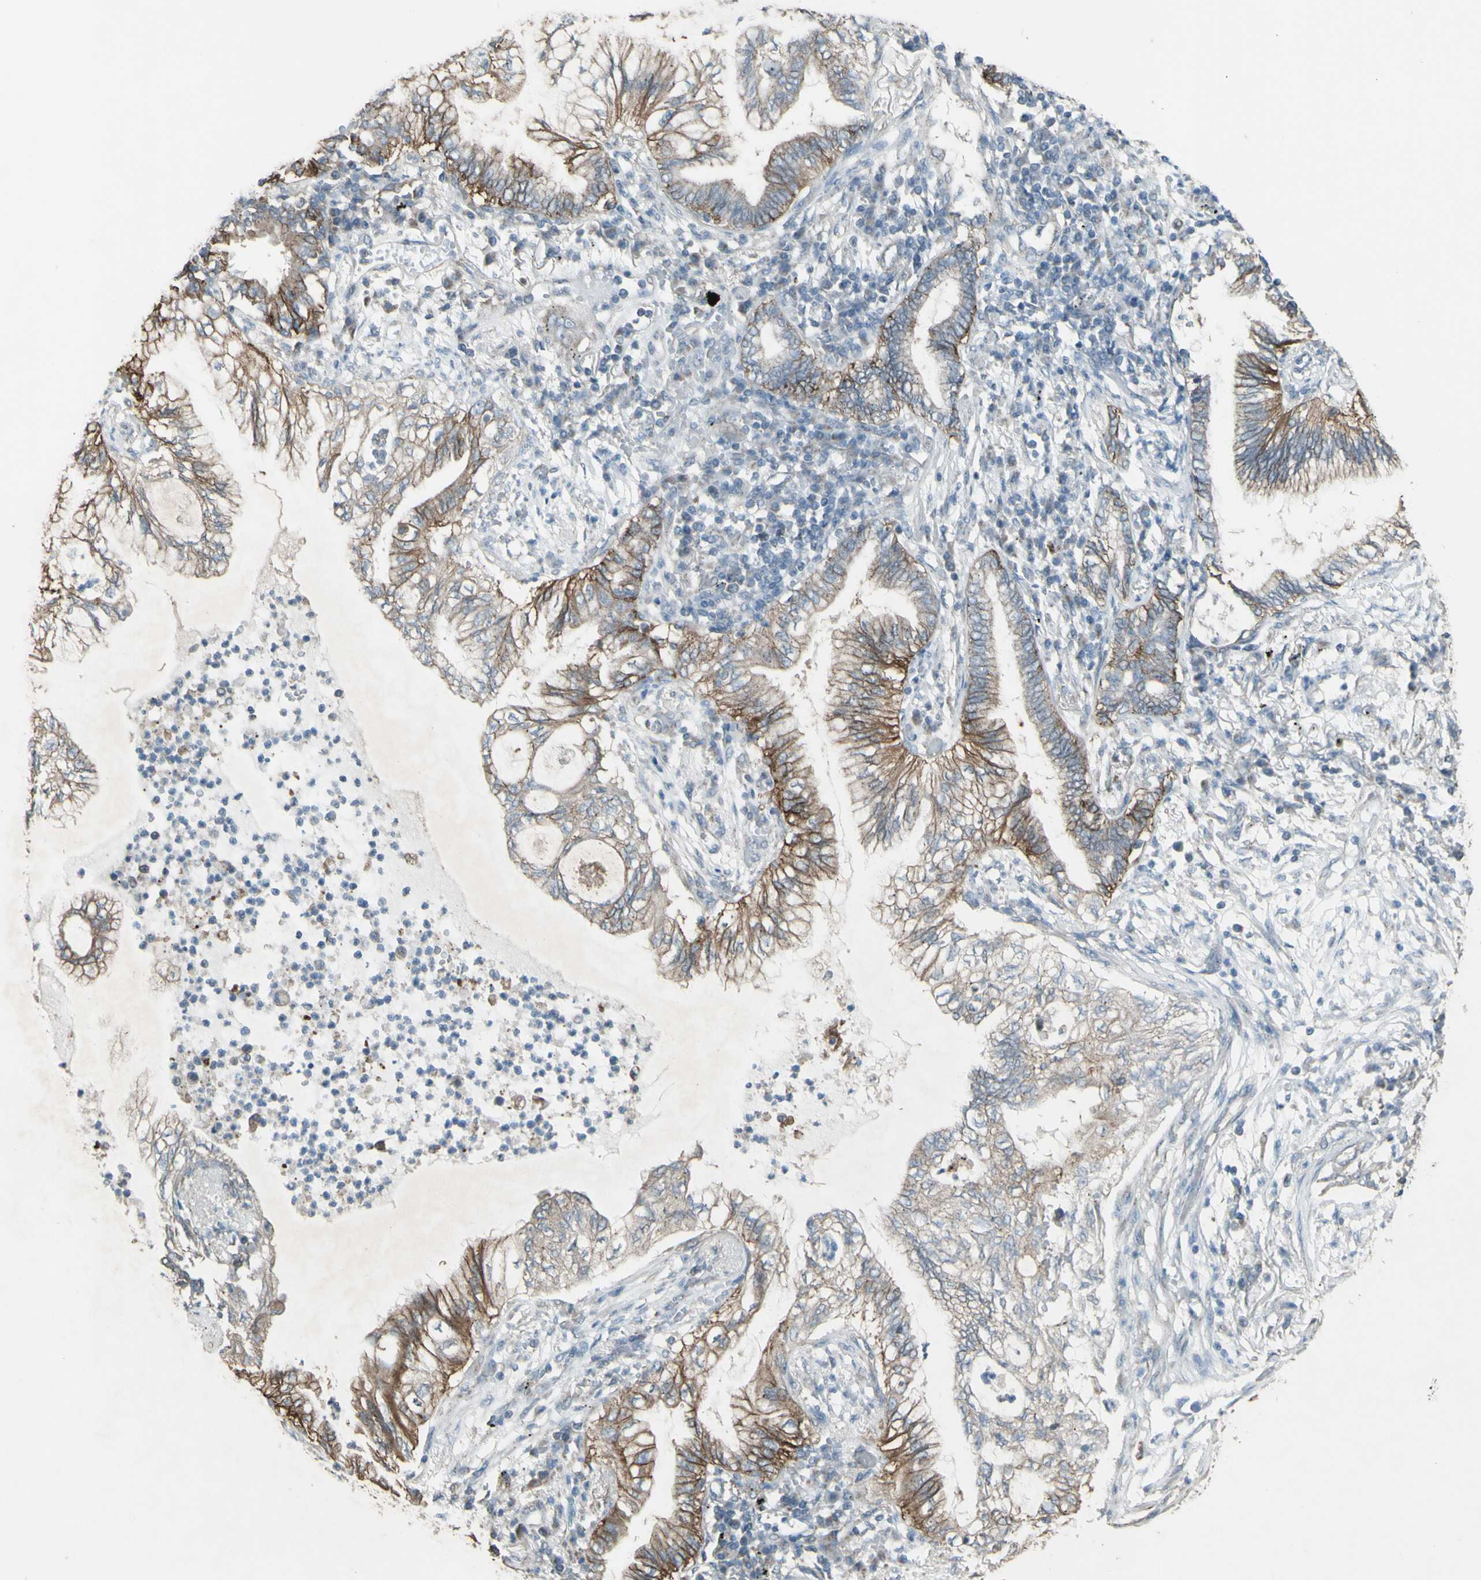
{"staining": {"intensity": "moderate", "quantity": ">75%", "location": "cytoplasmic/membranous"}, "tissue": "lung cancer", "cell_type": "Tumor cells", "image_type": "cancer", "snomed": [{"axis": "morphology", "description": "Normal tissue, NOS"}, {"axis": "morphology", "description": "Adenocarcinoma, NOS"}, {"axis": "topography", "description": "Bronchus"}, {"axis": "topography", "description": "Lung"}], "caption": "The micrograph demonstrates staining of adenocarcinoma (lung), revealing moderate cytoplasmic/membranous protein staining (brown color) within tumor cells.", "gene": "FXYD3", "patient": {"sex": "female", "age": 70}}